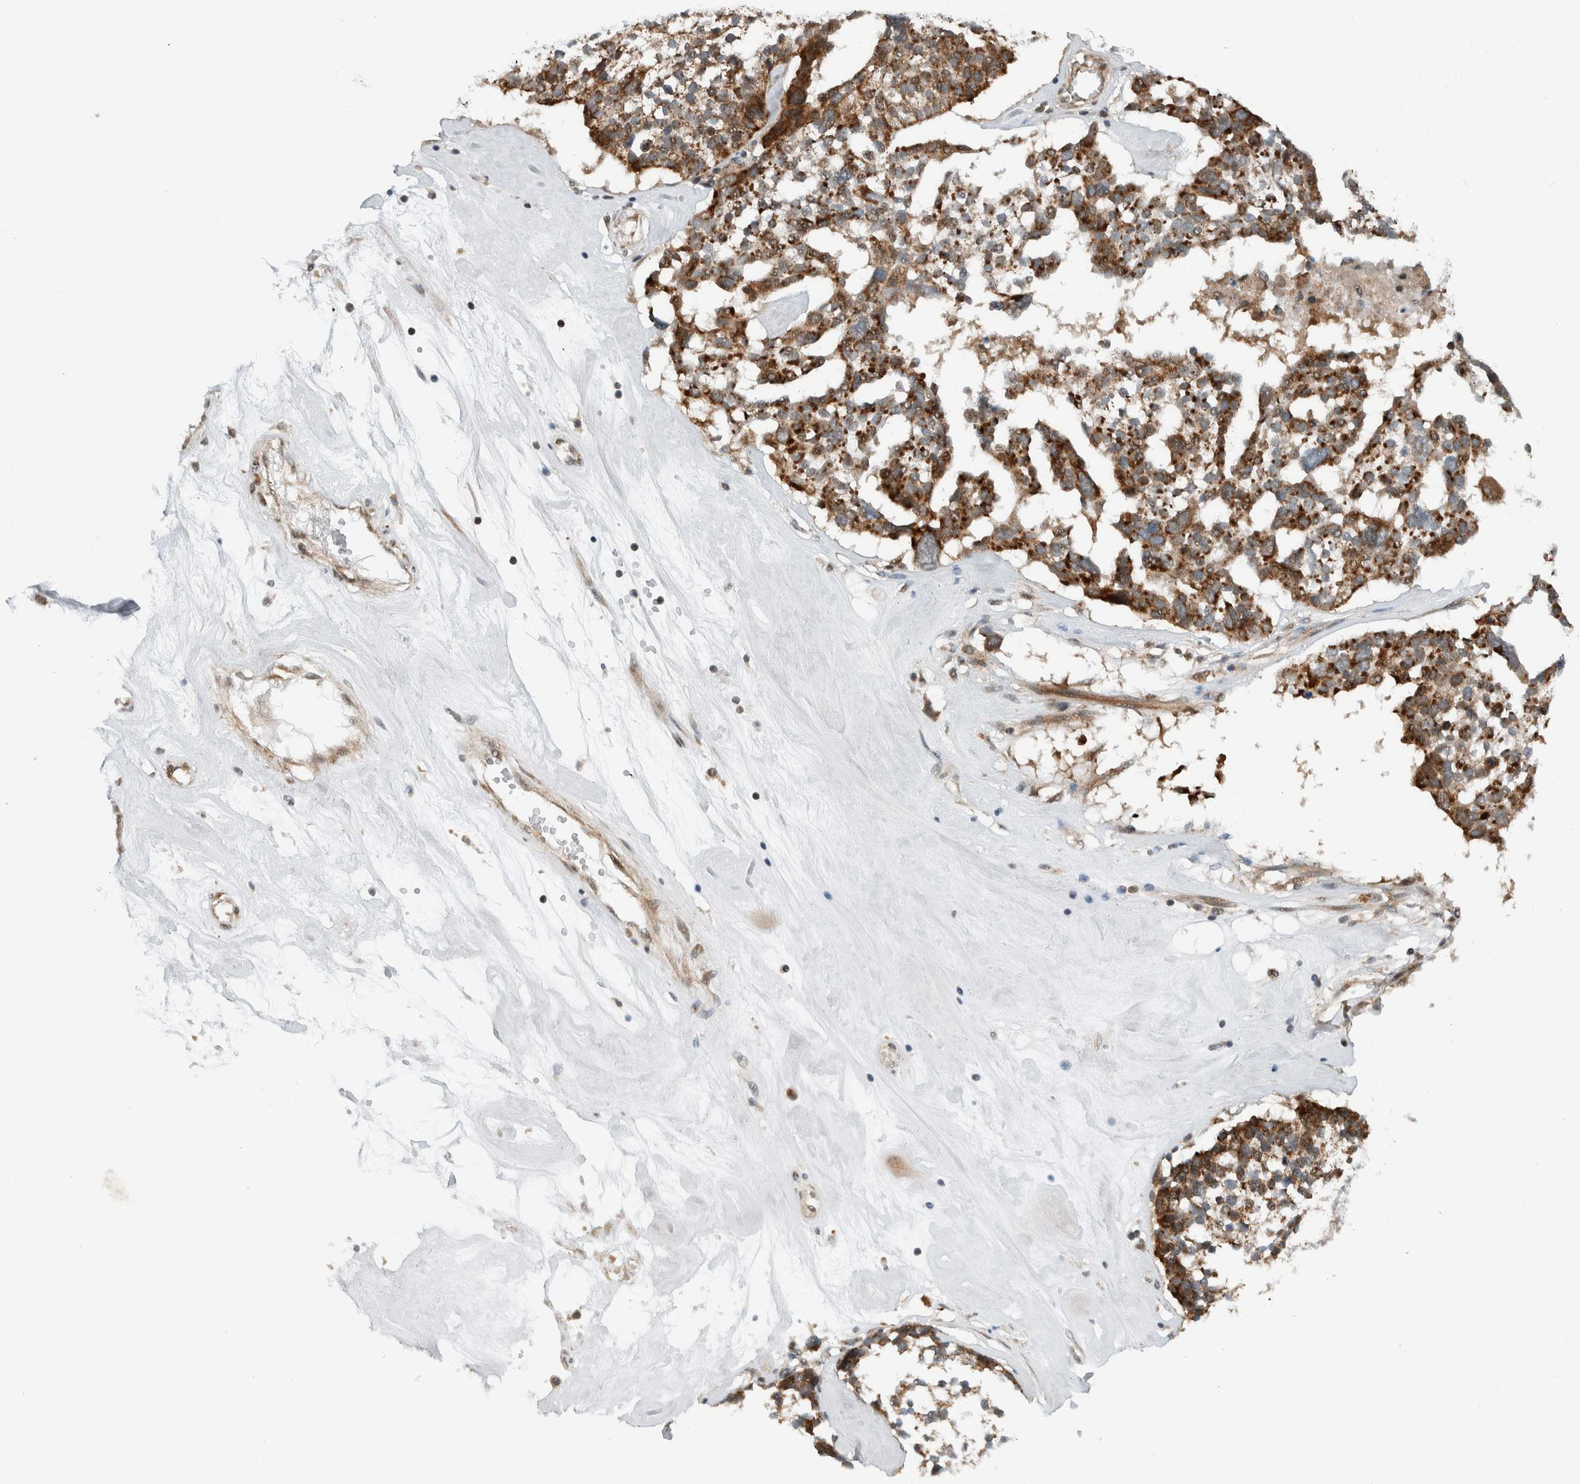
{"staining": {"intensity": "moderate", "quantity": ">75%", "location": "cytoplasmic/membranous"}, "tissue": "ovarian cancer", "cell_type": "Tumor cells", "image_type": "cancer", "snomed": [{"axis": "morphology", "description": "Cystadenocarcinoma, serous, NOS"}, {"axis": "topography", "description": "Ovary"}], "caption": "A medium amount of moderate cytoplasmic/membranous staining is present in approximately >75% of tumor cells in ovarian serous cystadenocarcinoma tissue.", "gene": "KLHL6", "patient": {"sex": "female", "age": 59}}